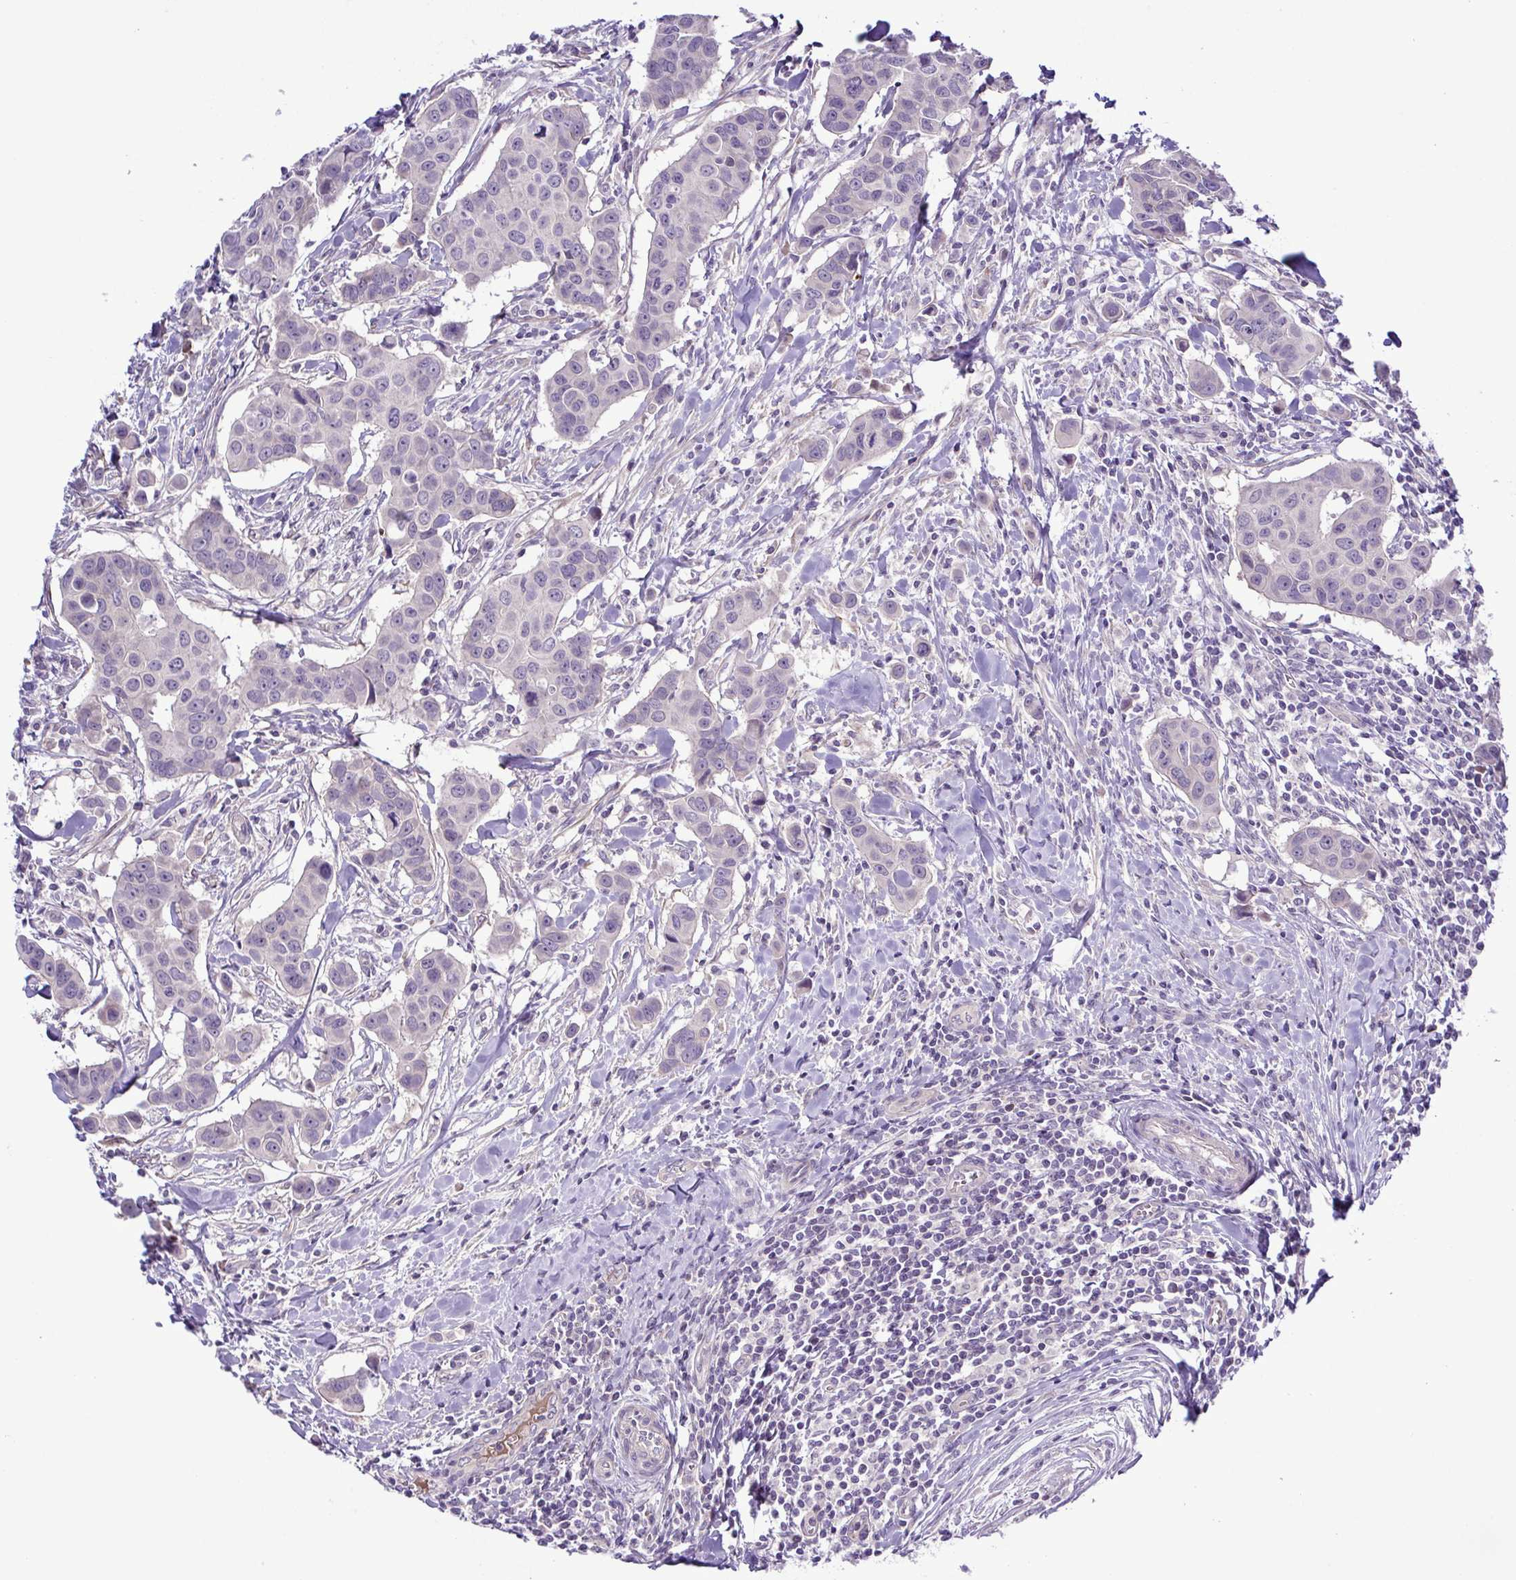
{"staining": {"intensity": "negative", "quantity": "none", "location": "none"}, "tissue": "breast cancer", "cell_type": "Tumor cells", "image_type": "cancer", "snomed": [{"axis": "morphology", "description": "Duct carcinoma"}, {"axis": "topography", "description": "Breast"}], "caption": "Invasive ductal carcinoma (breast) was stained to show a protein in brown. There is no significant positivity in tumor cells.", "gene": "SYNPO2L", "patient": {"sex": "female", "age": 24}}